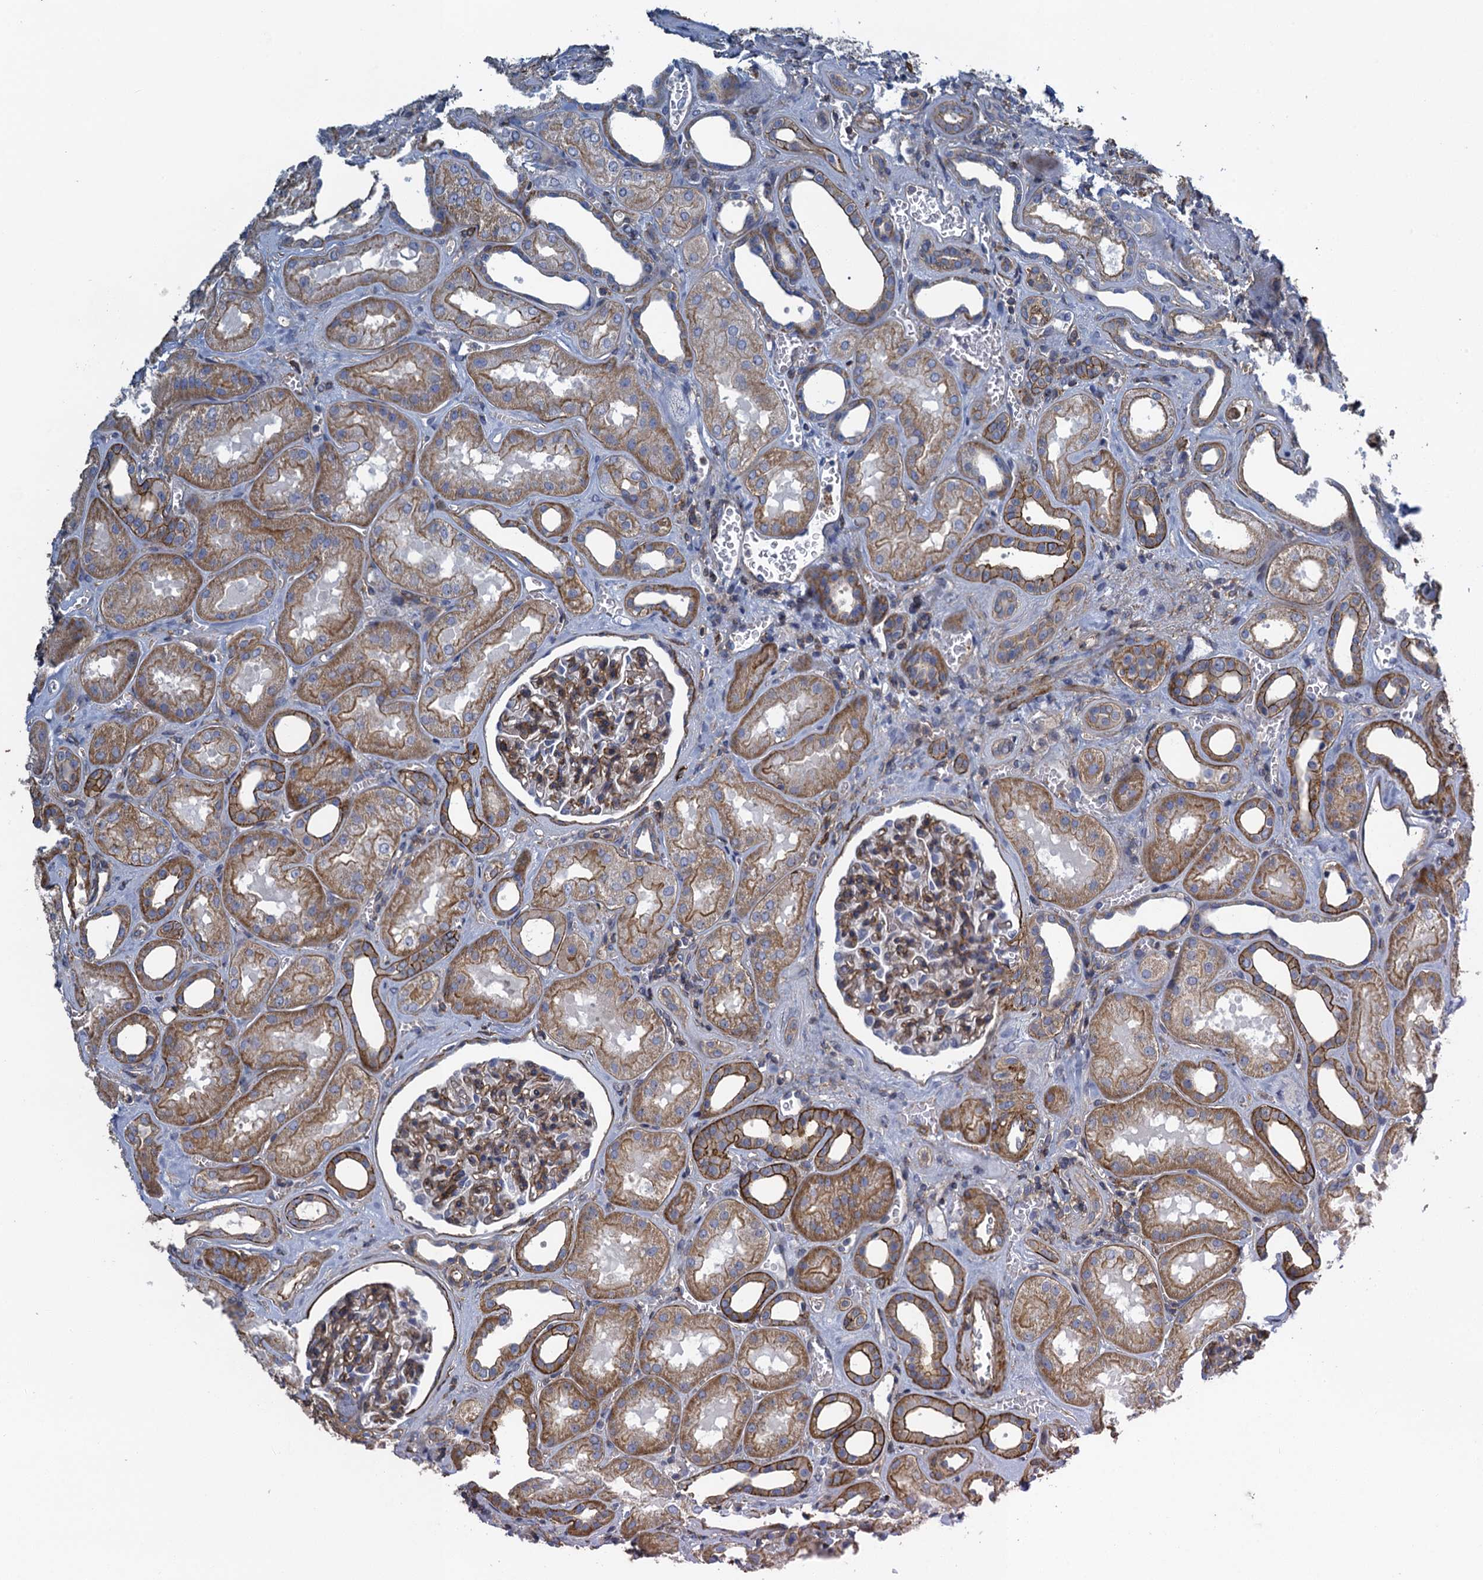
{"staining": {"intensity": "moderate", "quantity": "25%-75%", "location": "cytoplasmic/membranous"}, "tissue": "kidney", "cell_type": "Cells in glomeruli", "image_type": "normal", "snomed": [{"axis": "morphology", "description": "Normal tissue, NOS"}, {"axis": "morphology", "description": "Adenocarcinoma, NOS"}, {"axis": "topography", "description": "Kidney"}], "caption": "This photomicrograph demonstrates normal kidney stained with IHC to label a protein in brown. The cytoplasmic/membranous of cells in glomeruli show moderate positivity for the protein. Nuclei are counter-stained blue.", "gene": "PROSER2", "patient": {"sex": "female", "age": 68}}